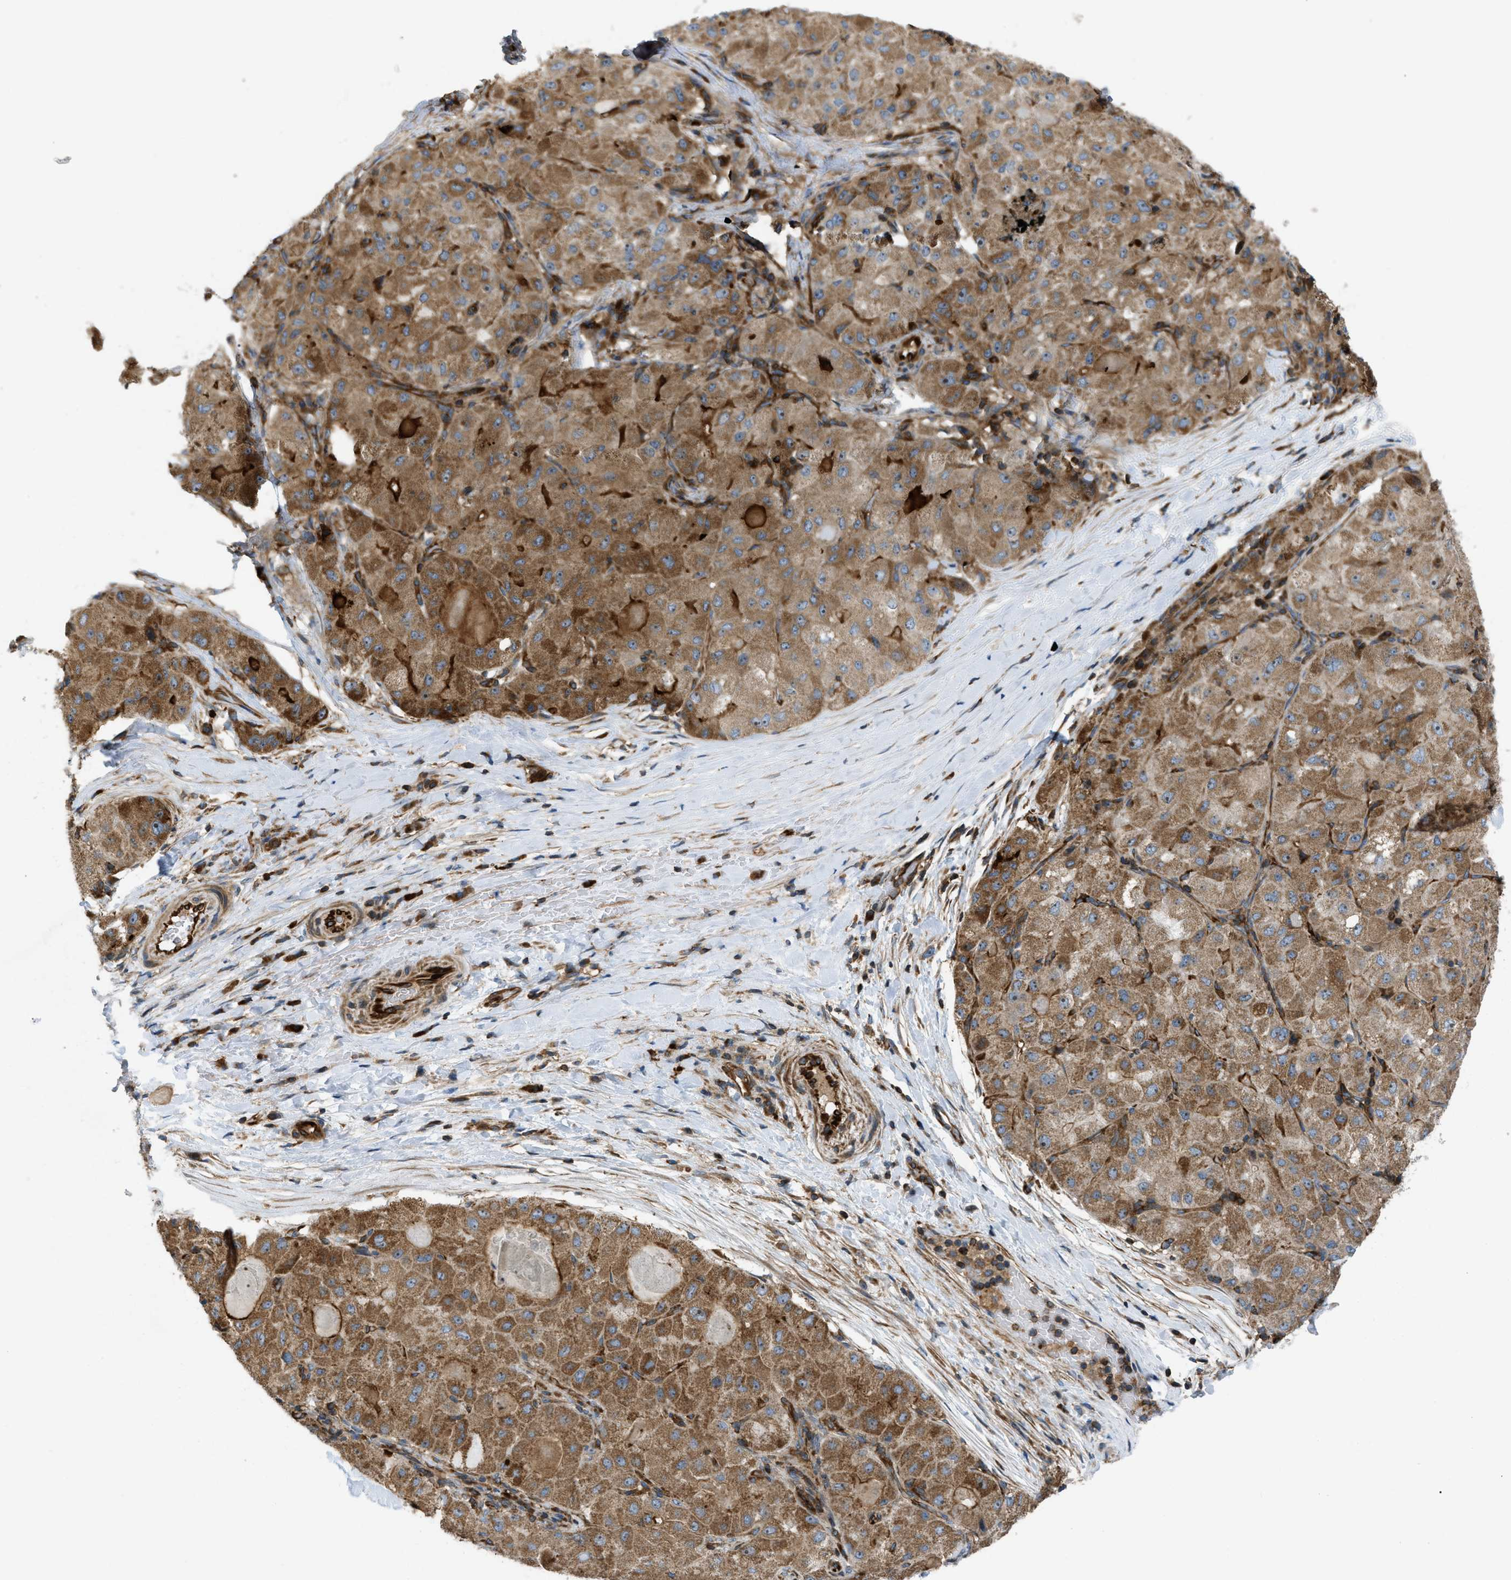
{"staining": {"intensity": "moderate", "quantity": ">75%", "location": "cytoplasmic/membranous"}, "tissue": "liver cancer", "cell_type": "Tumor cells", "image_type": "cancer", "snomed": [{"axis": "morphology", "description": "Carcinoma, Hepatocellular, NOS"}, {"axis": "topography", "description": "Liver"}], "caption": "Immunohistochemical staining of human liver cancer (hepatocellular carcinoma) displays moderate cytoplasmic/membranous protein positivity in about >75% of tumor cells. (DAB IHC with brightfield microscopy, high magnification).", "gene": "ATP2A3", "patient": {"sex": "male", "age": 80}}